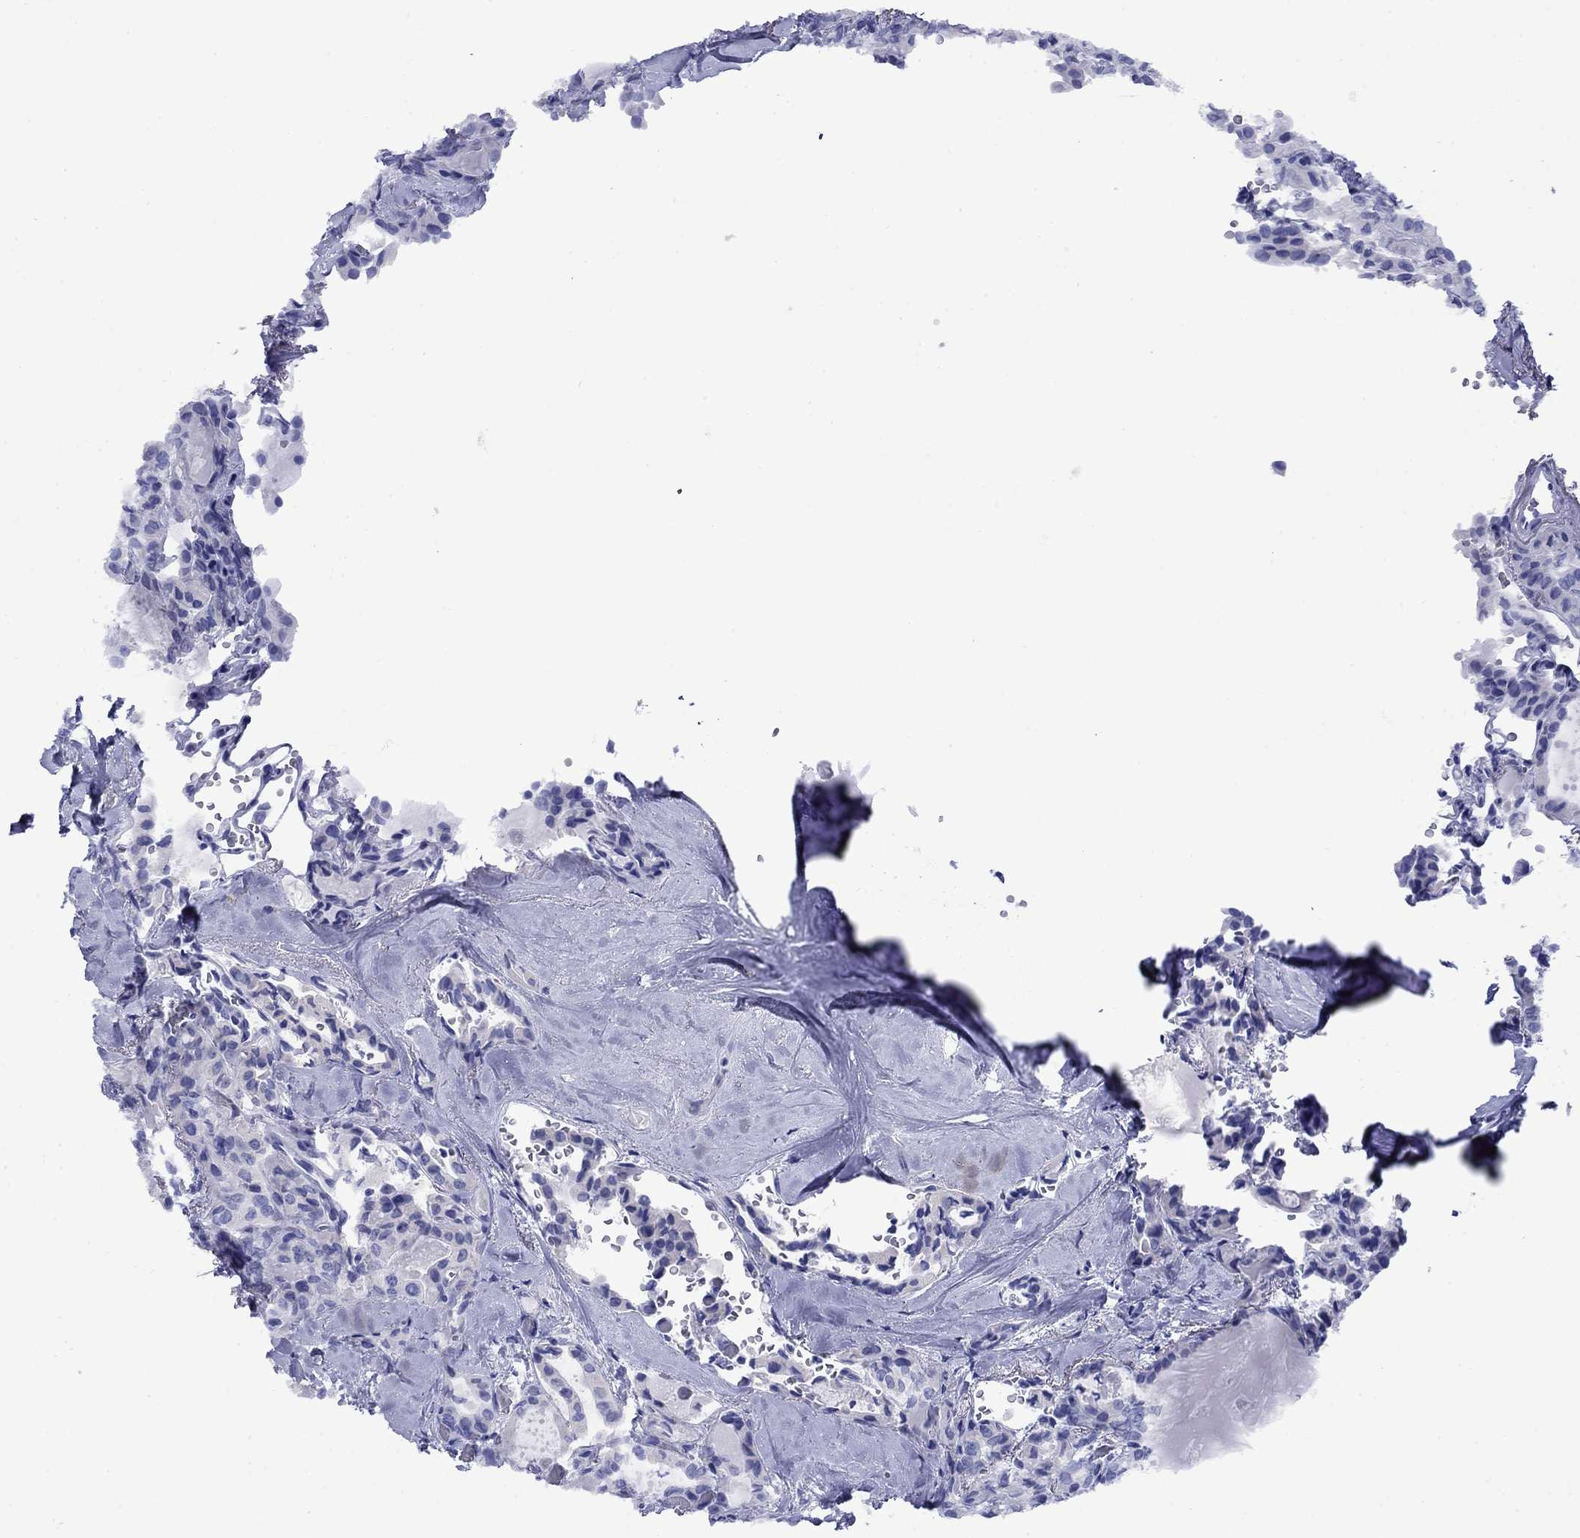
{"staining": {"intensity": "negative", "quantity": "none", "location": "none"}, "tissue": "thyroid cancer", "cell_type": "Tumor cells", "image_type": "cancer", "snomed": [{"axis": "morphology", "description": "Papillary adenocarcinoma, NOS"}, {"axis": "topography", "description": "Thyroid gland"}], "caption": "High power microscopy image of an IHC photomicrograph of papillary adenocarcinoma (thyroid), revealing no significant staining in tumor cells.", "gene": "GIP", "patient": {"sex": "female", "age": 41}}